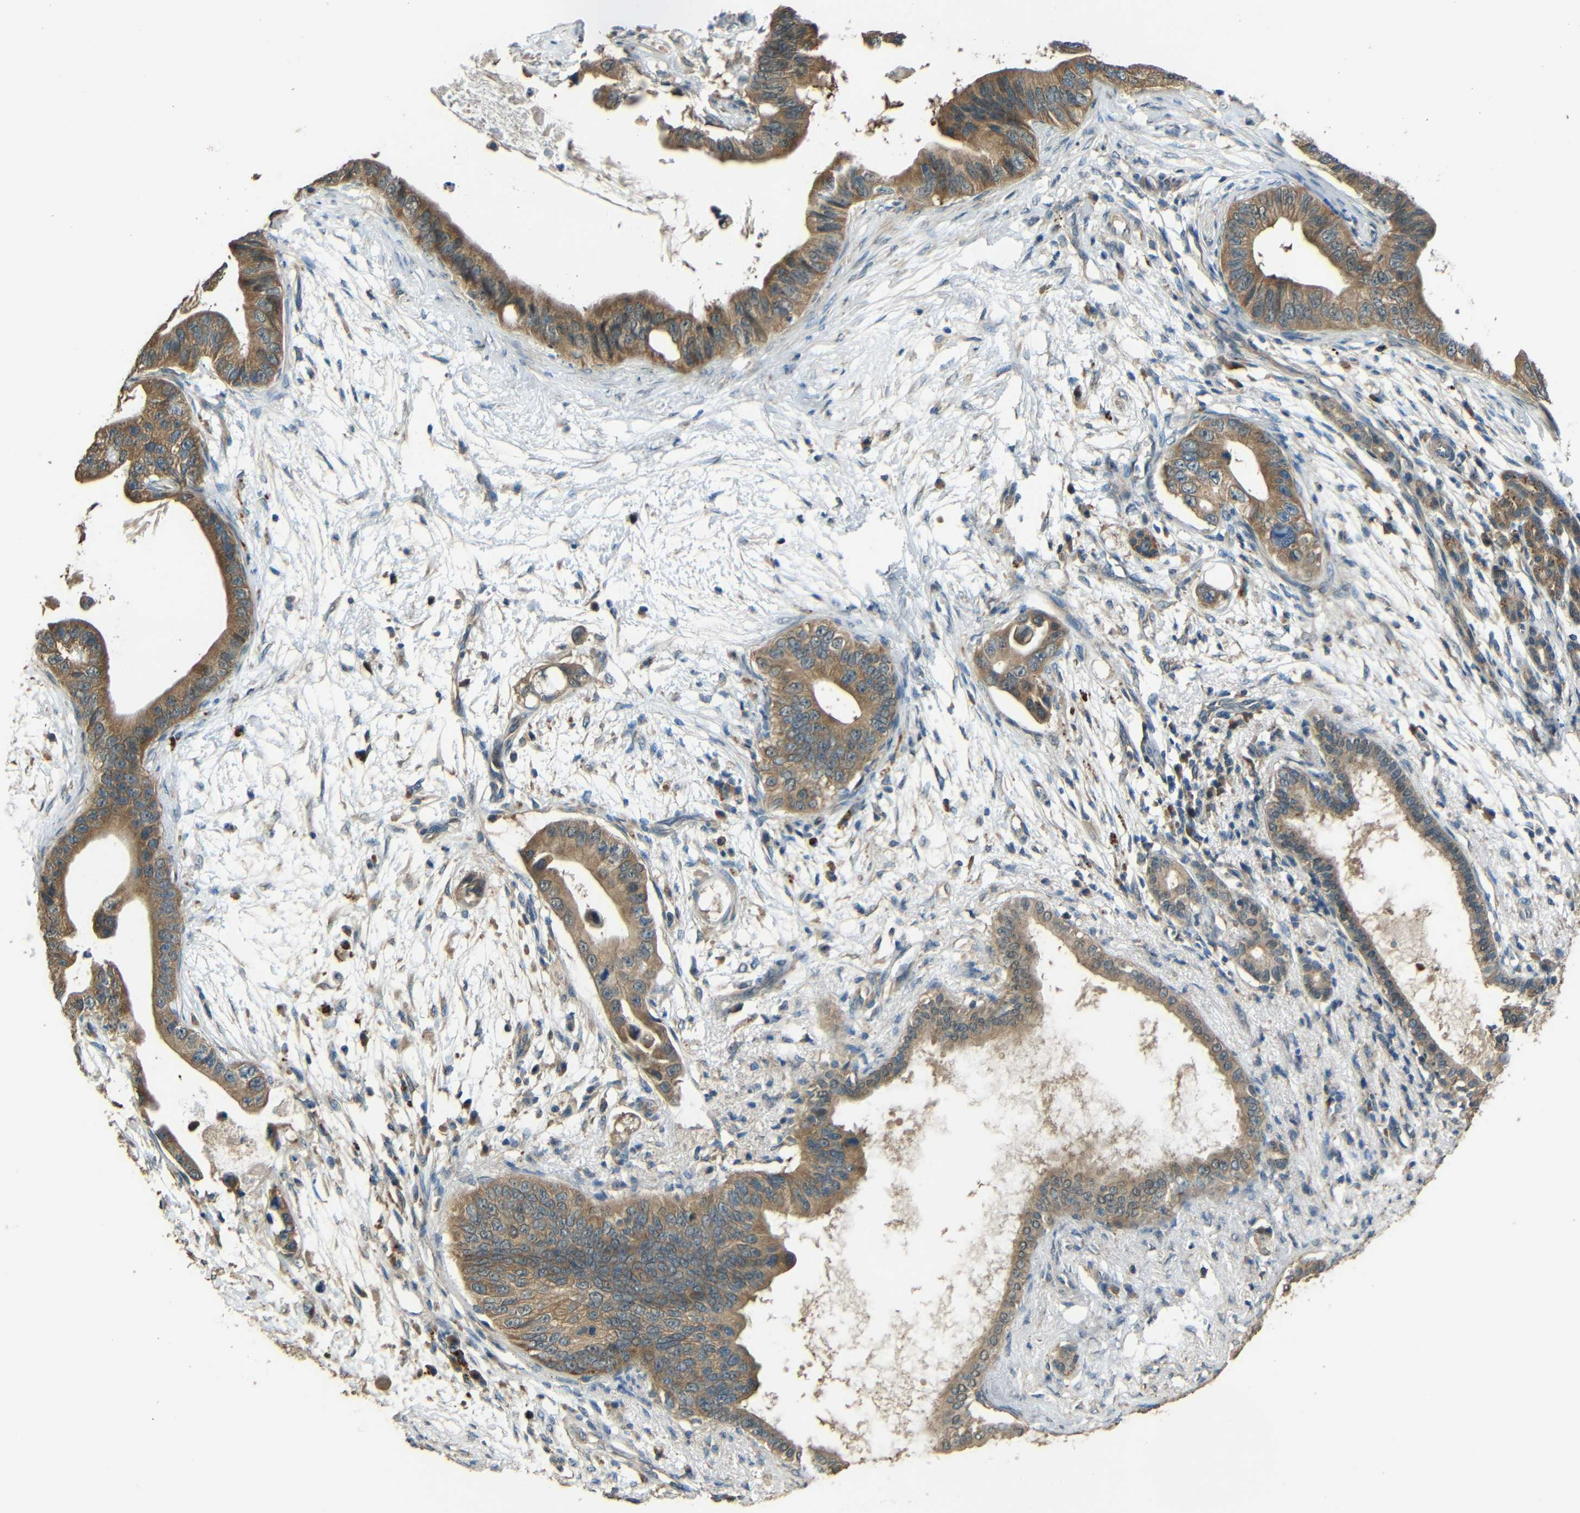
{"staining": {"intensity": "moderate", "quantity": ">75%", "location": "cytoplasmic/membranous"}, "tissue": "pancreatic cancer", "cell_type": "Tumor cells", "image_type": "cancer", "snomed": [{"axis": "morphology", "description": "Adenocarcinoma, NOS"}, {"axis": "topography", "description": "Pancreas"}], "caption": "Immunohistochemistry (IHC) histopathology image of neoplastic tissue: adenocarcinoma (pancreatic) stained using immunohistochemistry (IHC) displays medium levels of moderate protein expression localized specifically in the cytoplasmic/membranous of tumor cells, appearing as a cytoplasmic/membranous brown color.", "gene": "ACACA", "patient": {"sex": "male", "age": 77}}